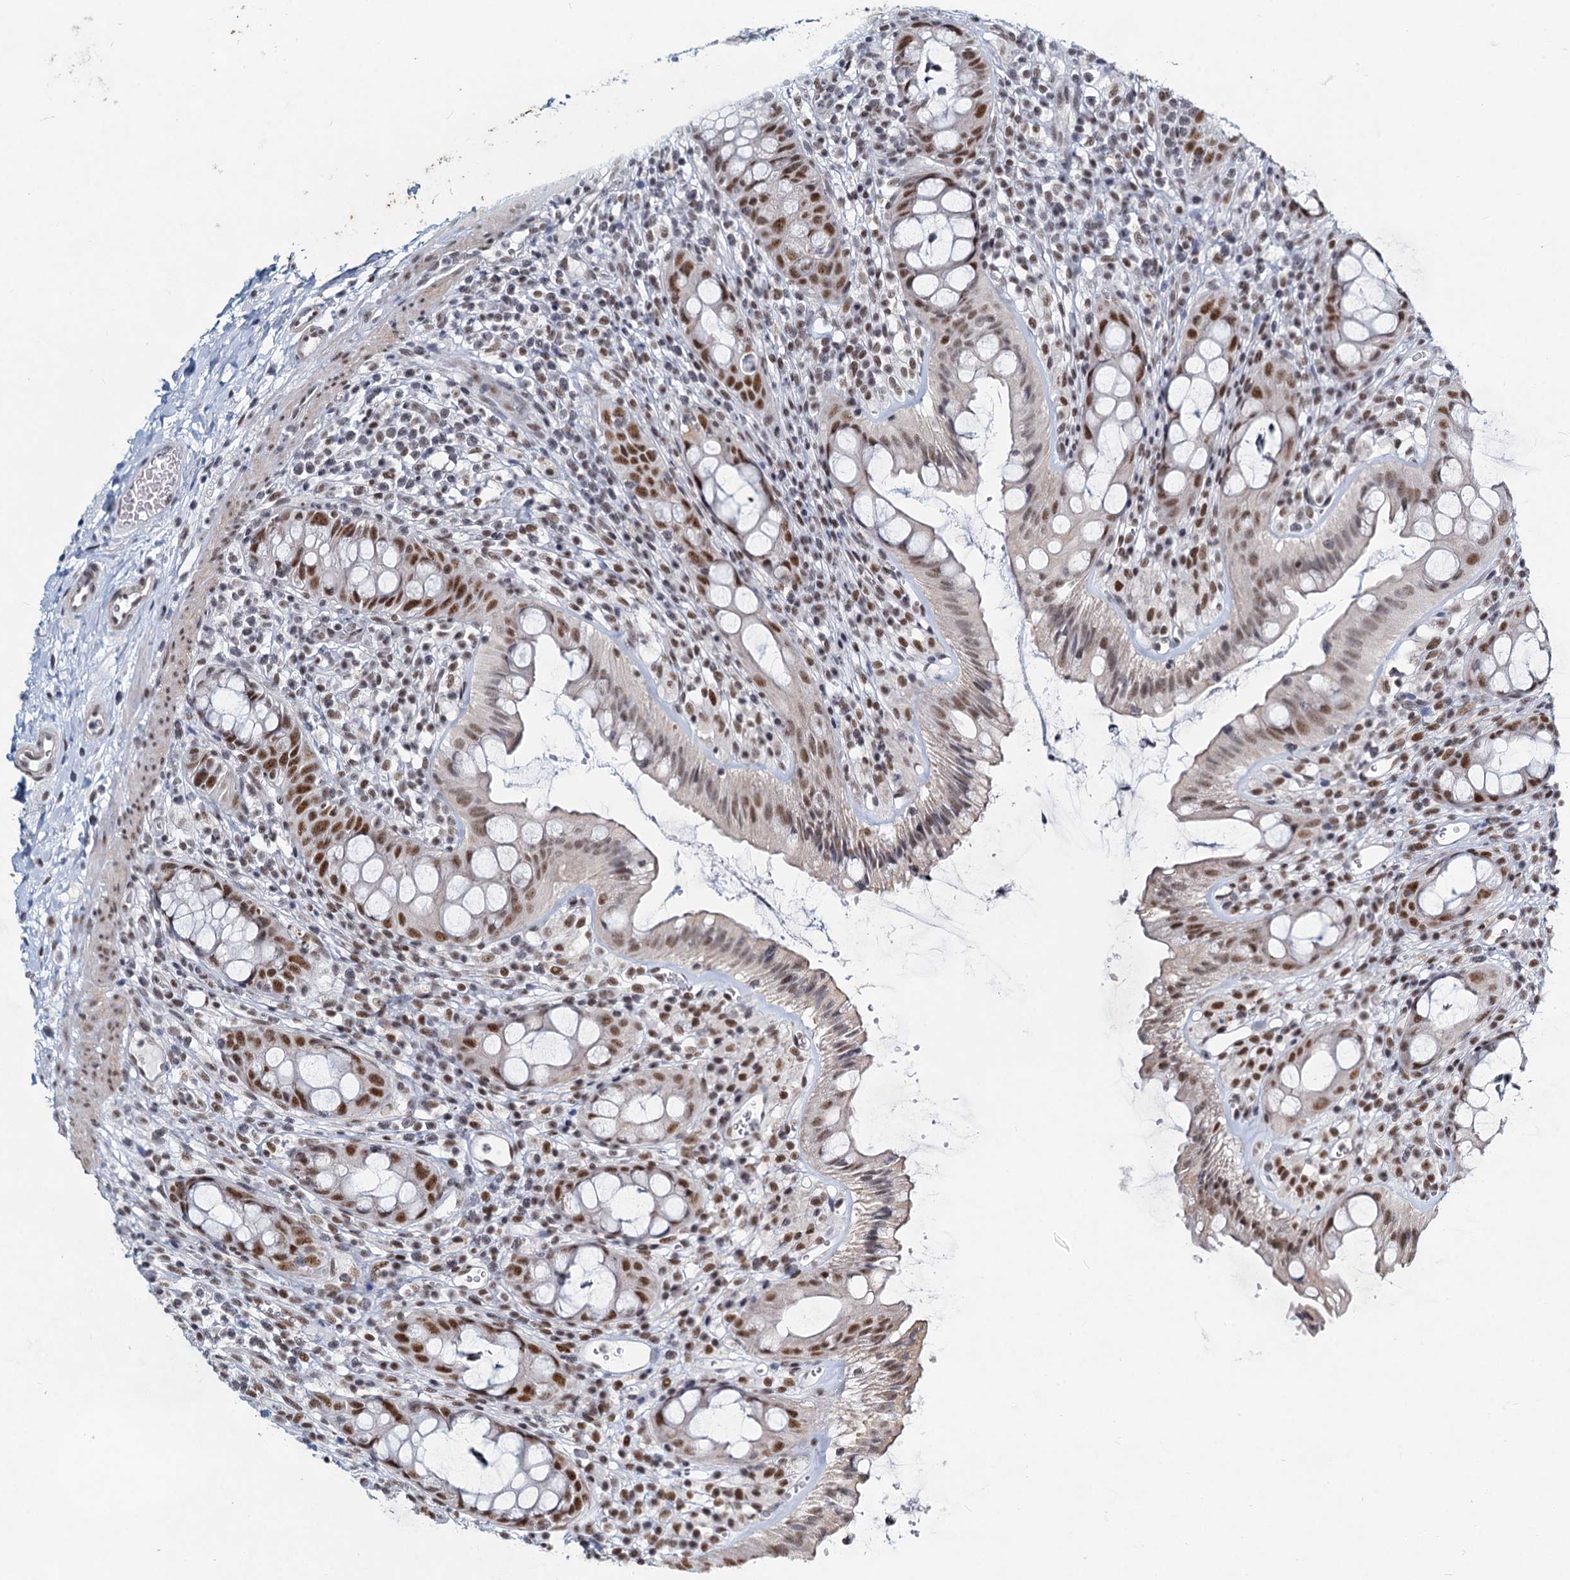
{"staining": {"intensity": "moderate", "quantity": ">75%", "location": "nuclear"}, "tissue": "rectum", "cell_type": "Glandular cells", "image_type": "normal", "snomed": [{"axis": "morphology", "description": "Normal tissue, NOS"}, {"axis": "topography", "description": "Rectum"}], "caption": "This is a histology image of IHC staining of normal rectum, which shows moderate expression in the nuclear of glandular cells.", "gene": "METTL14", "patient": {"sex": "female", "age": 57}}